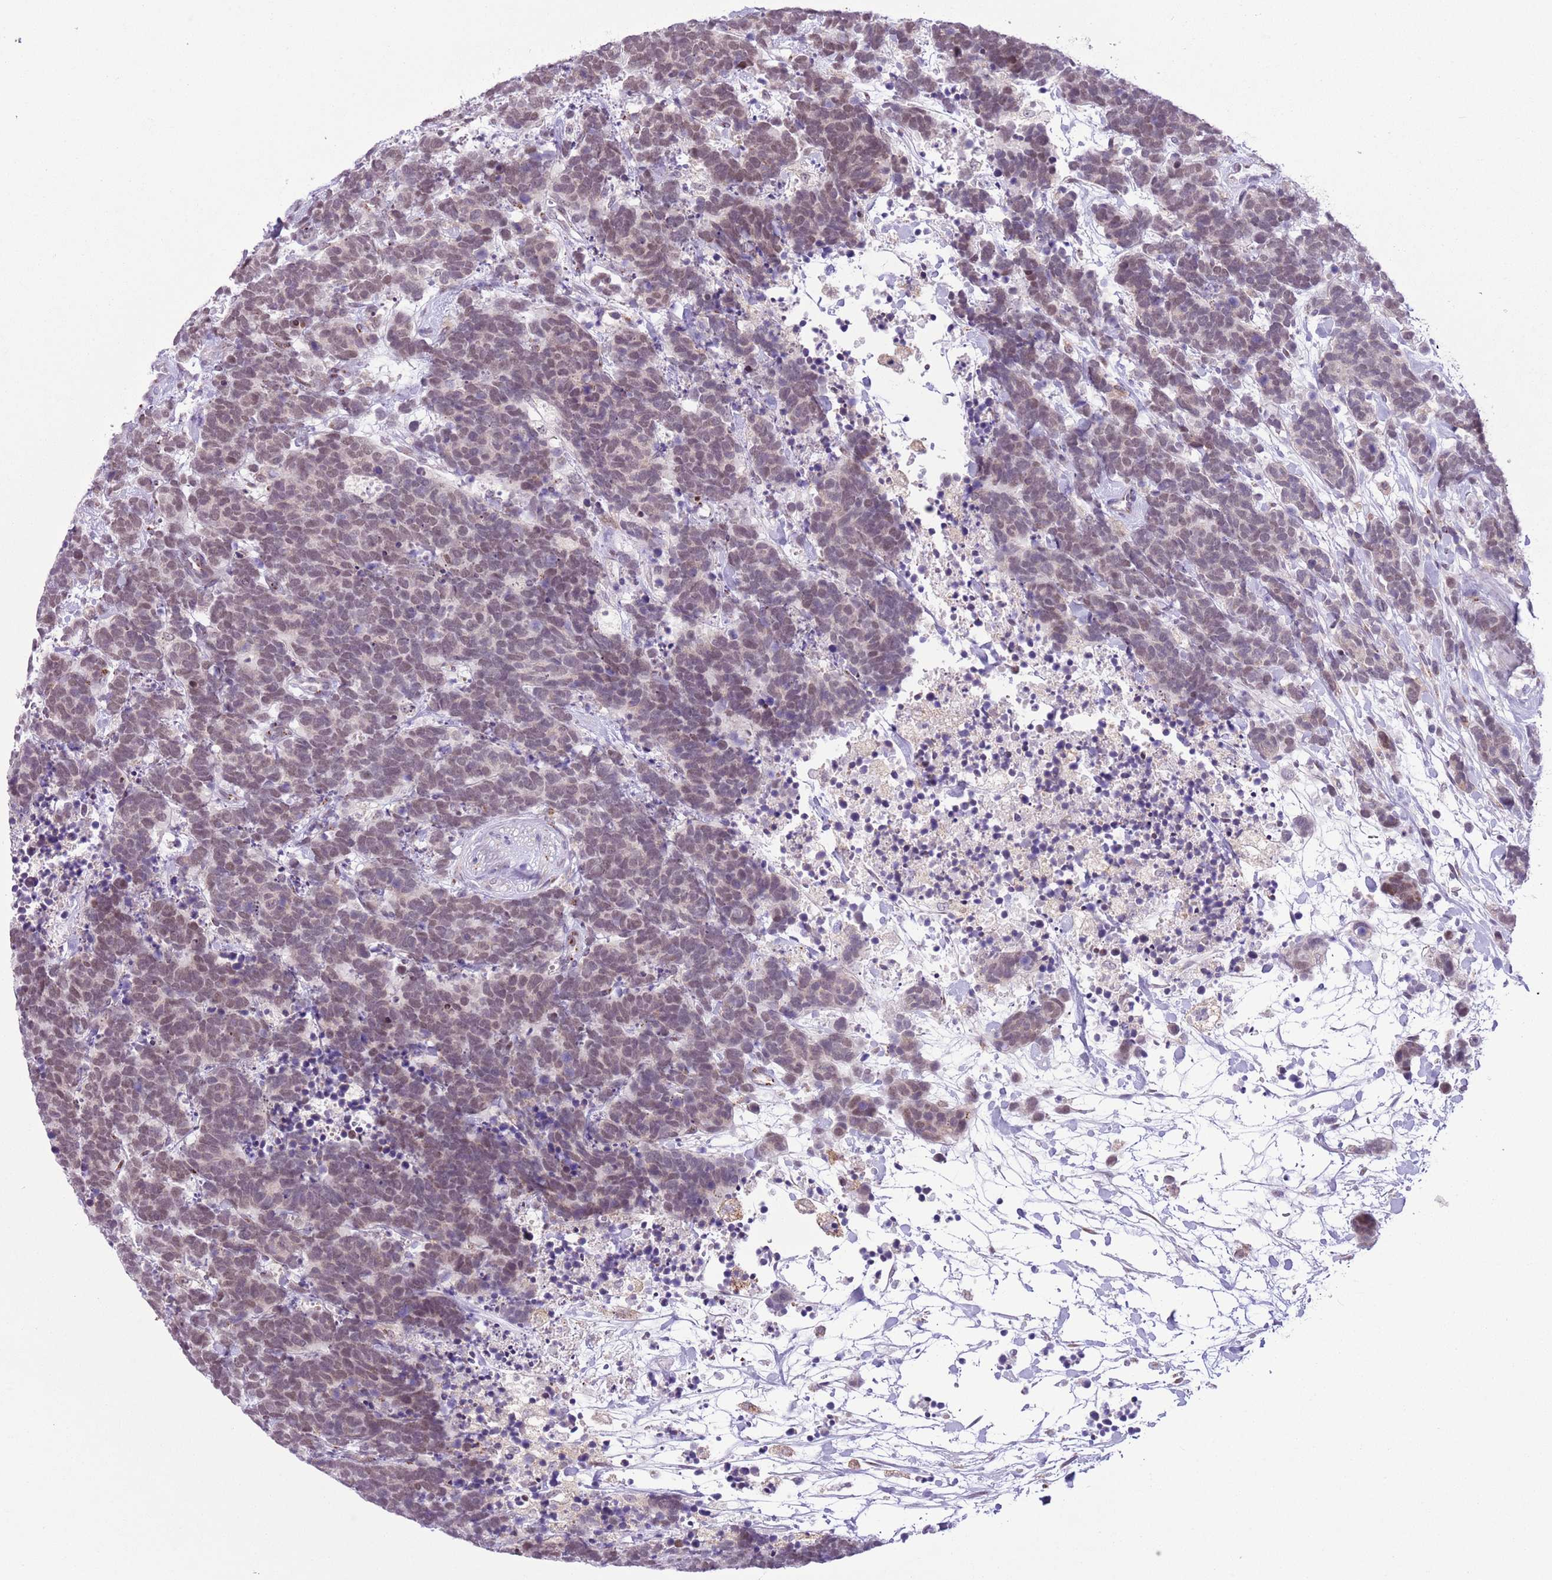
{"staining": {"intensity": "moderate", "quantity": ">75%", "location": "nuclear"}, "tissue": "carcinoid", "cell_type": "Tumor cells", "image_type": "cancer", "snomed": [{"axis": "morphology", "description": "Carcinoma, NOS"}, {"axis": "morphology", "description": "Carcinoid, malignant, NOS"}, {"axis": "topography", "description": "Prostate"}], "caption": "Immunohistochemistry (IHC) (DAB (3,3'-diaminobenzidine)) staining of carcinoma displays moderate nuclear protein positivity in about >75% of tumor cells.", "gene": "ZNF576", "patient": {"sex": "male", "age": 57}}